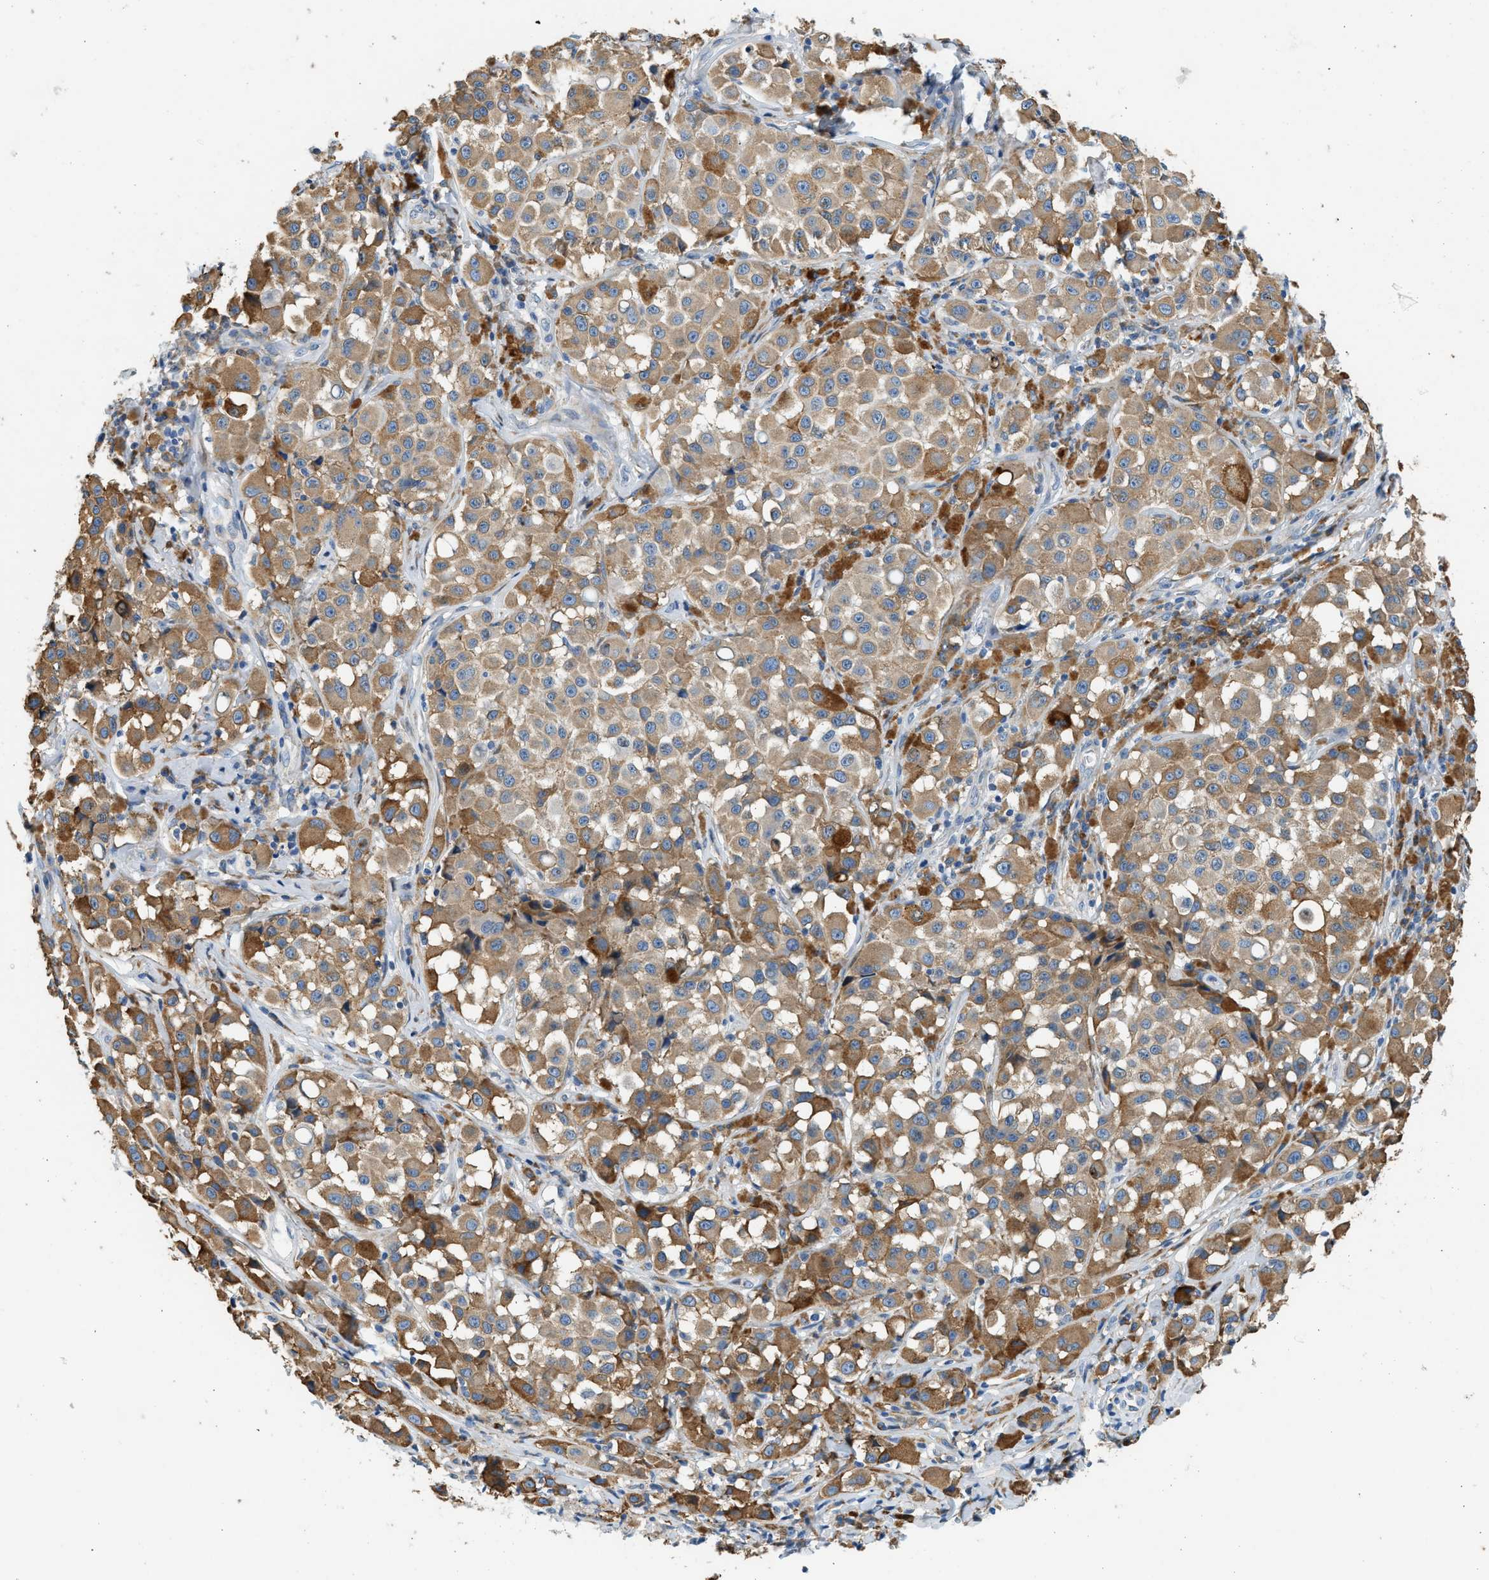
{"staining": {"intensity": "moderate", "quantity": ">75%", "location": "cytoplasmic/membranous"}, "tissue": "melanoma", "cell_type": "Tumor cells", "image_type": "cancer", "snomed": [{"axis": "morphology", "description": "Malignant melanoma, NOS"}, {"axis": "topography", "description": "Skin"}], "caption": "The immunohistochemical stain highlights moderate cytoplasmic/membranous staining in tumor cells of melanoma tissue. The protein of interest is shown in brown color, while the nuclei are stained blue.", "gene": "CNTN6", "patient": {"sex": "male", "age": 84}}